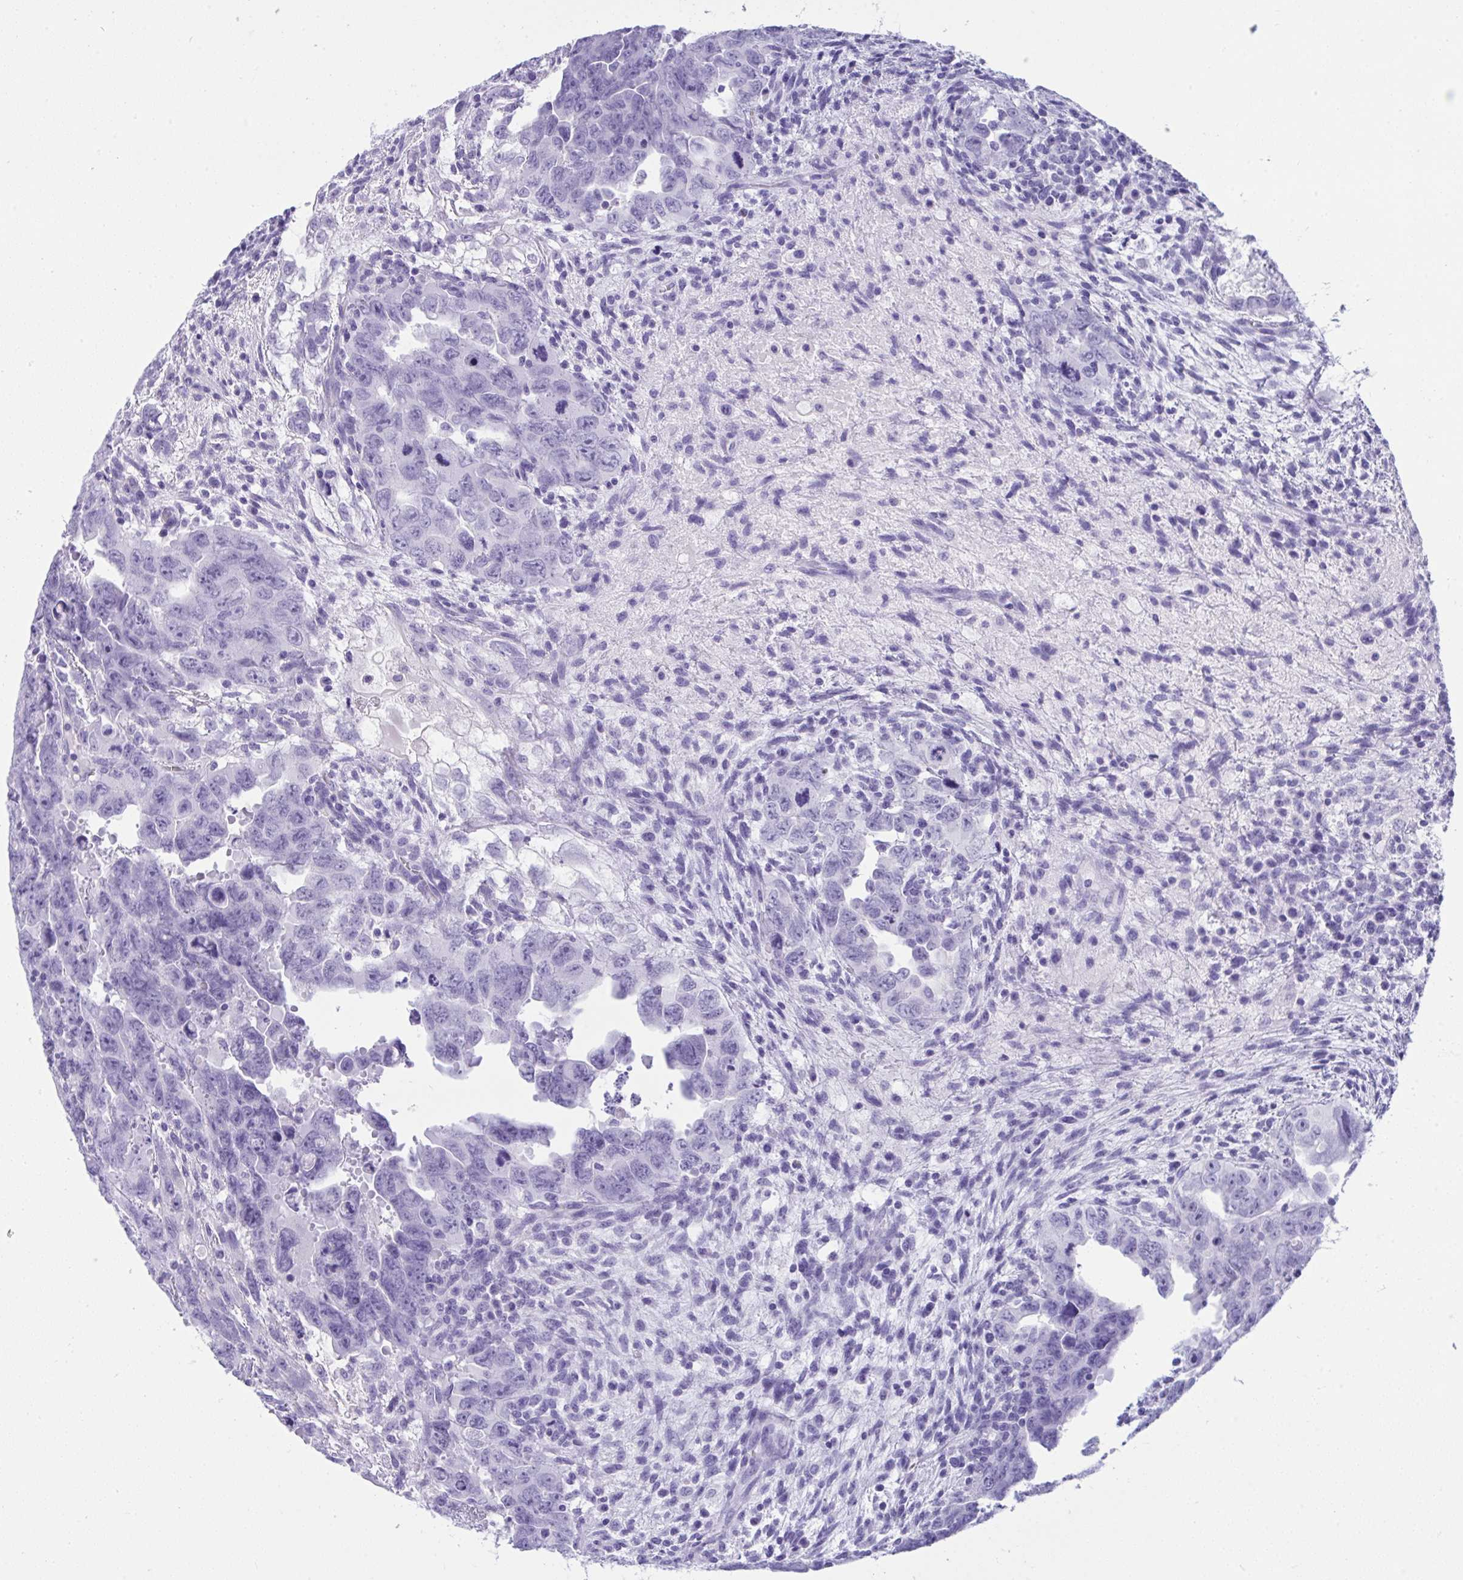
{"staining": {"intensity": "negative", "quantity": "none", "location": "none"}, "tissue": "testis cancer", "cell_type": "Tumor cells", "image_type": "cancer", "snomed": [{"axis": "morphology", "description": "Carcinoma, Embryonal, NOS"}, {"axis": "topography", "description": "Testis"}], "caption": "An image of human testis cancer is negative for staining in tumor cells.", "gene": "PSCA", "patient": {"sex": "male", "age": 24}}